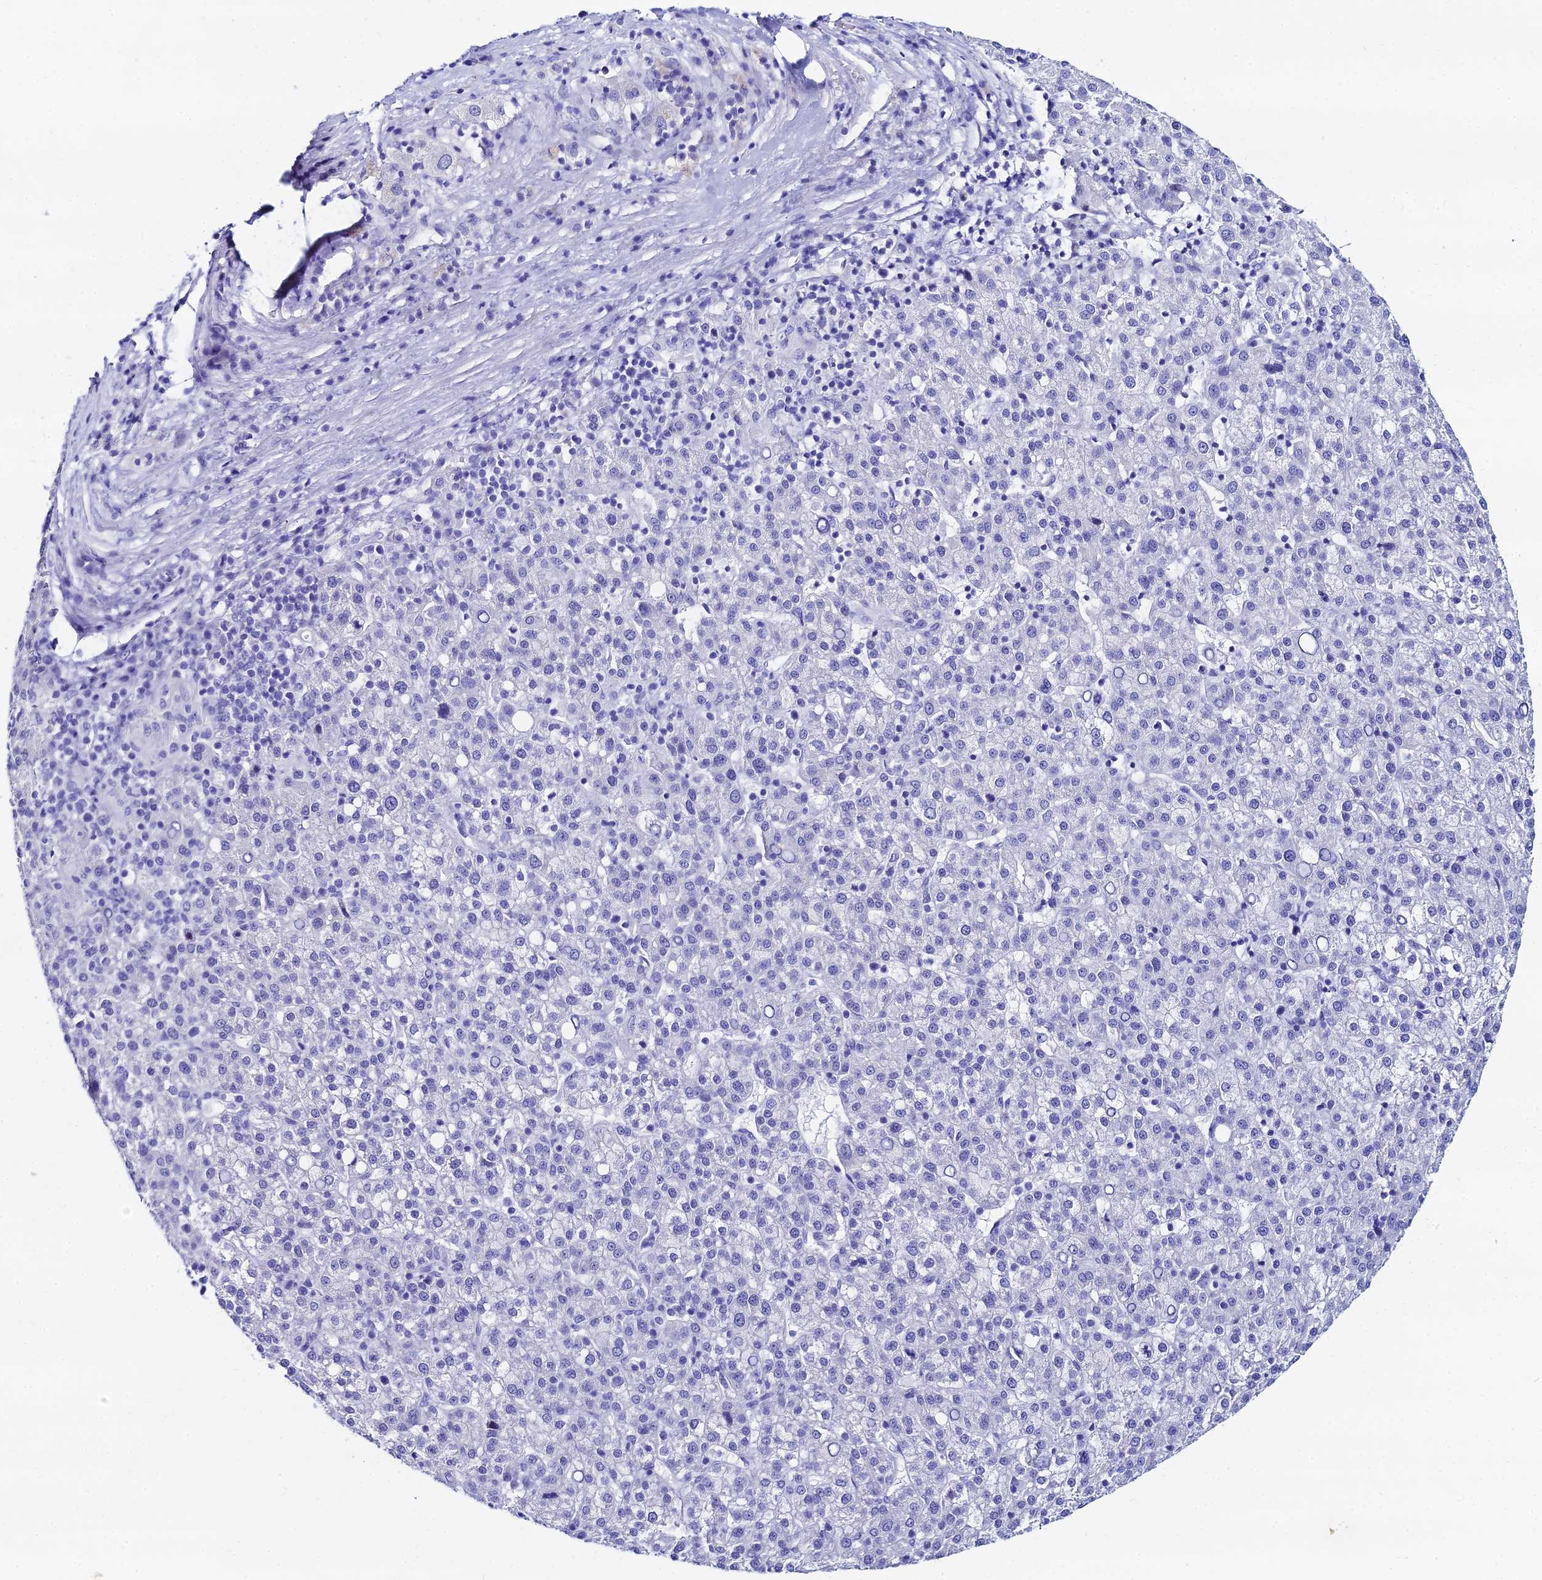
{"staining": {"intensity": "negative", "quantity": "none", "location": "none"}, "tissue": "liver cancer", "cell_type": "Tumor cells", "image_type": "cancer", "snomed": [{"axis": "morphology", "description": "Carcinoma, Hepatocellular, NOS"}, {"axis": "topography", "description": "Liver"}], "caption": "A high-resolution image shows immunohistochemistry (IHC) staining of liver cancer (hepatocellular carcinoma), which demonstrates no significant staining in tumor cells. Nuclei are stained in blue.", "gene": "HSPA1L", "patient": {"sex": "female", "age": 58}}